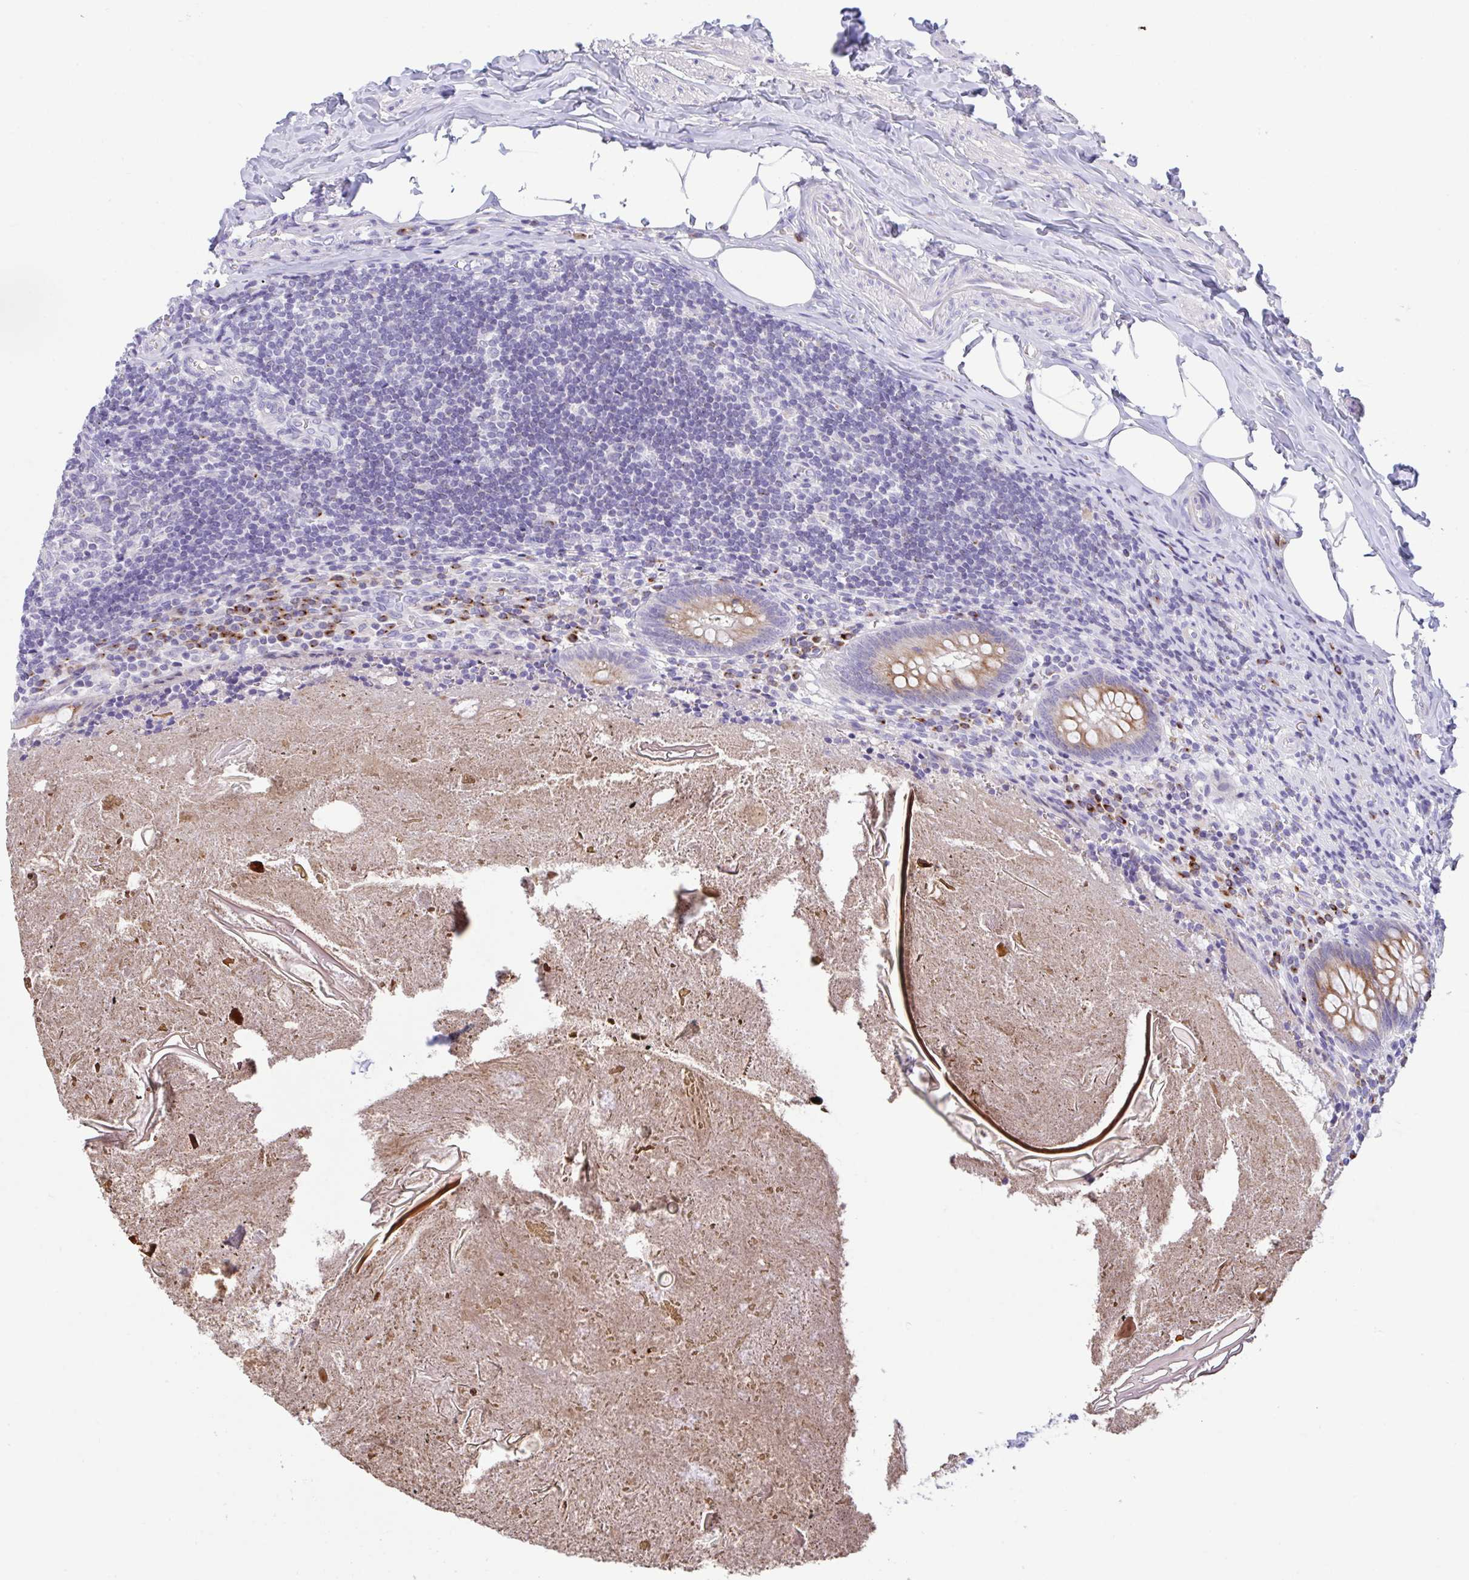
{"staining": {"intensity": "strong", "quantity": ">75%", "location": "cytoplasmic/membranous"}, "tissue": "appendix", "cell_type": "Glandular cells", "image_type": "normal", "snomed": [{"axis": "morphology", "description": "Normal tissue, NOS"}, {"axis": "topography", "description": "Appendix"}], "caption": "About >75% of glandular cells in normal appendix display strong cytoplasmic/membranous protein positivity as visualized by brown immunohistochemical staining.", "gene": "FBXL20", "patient": {"sex": "female", "age": 17}}